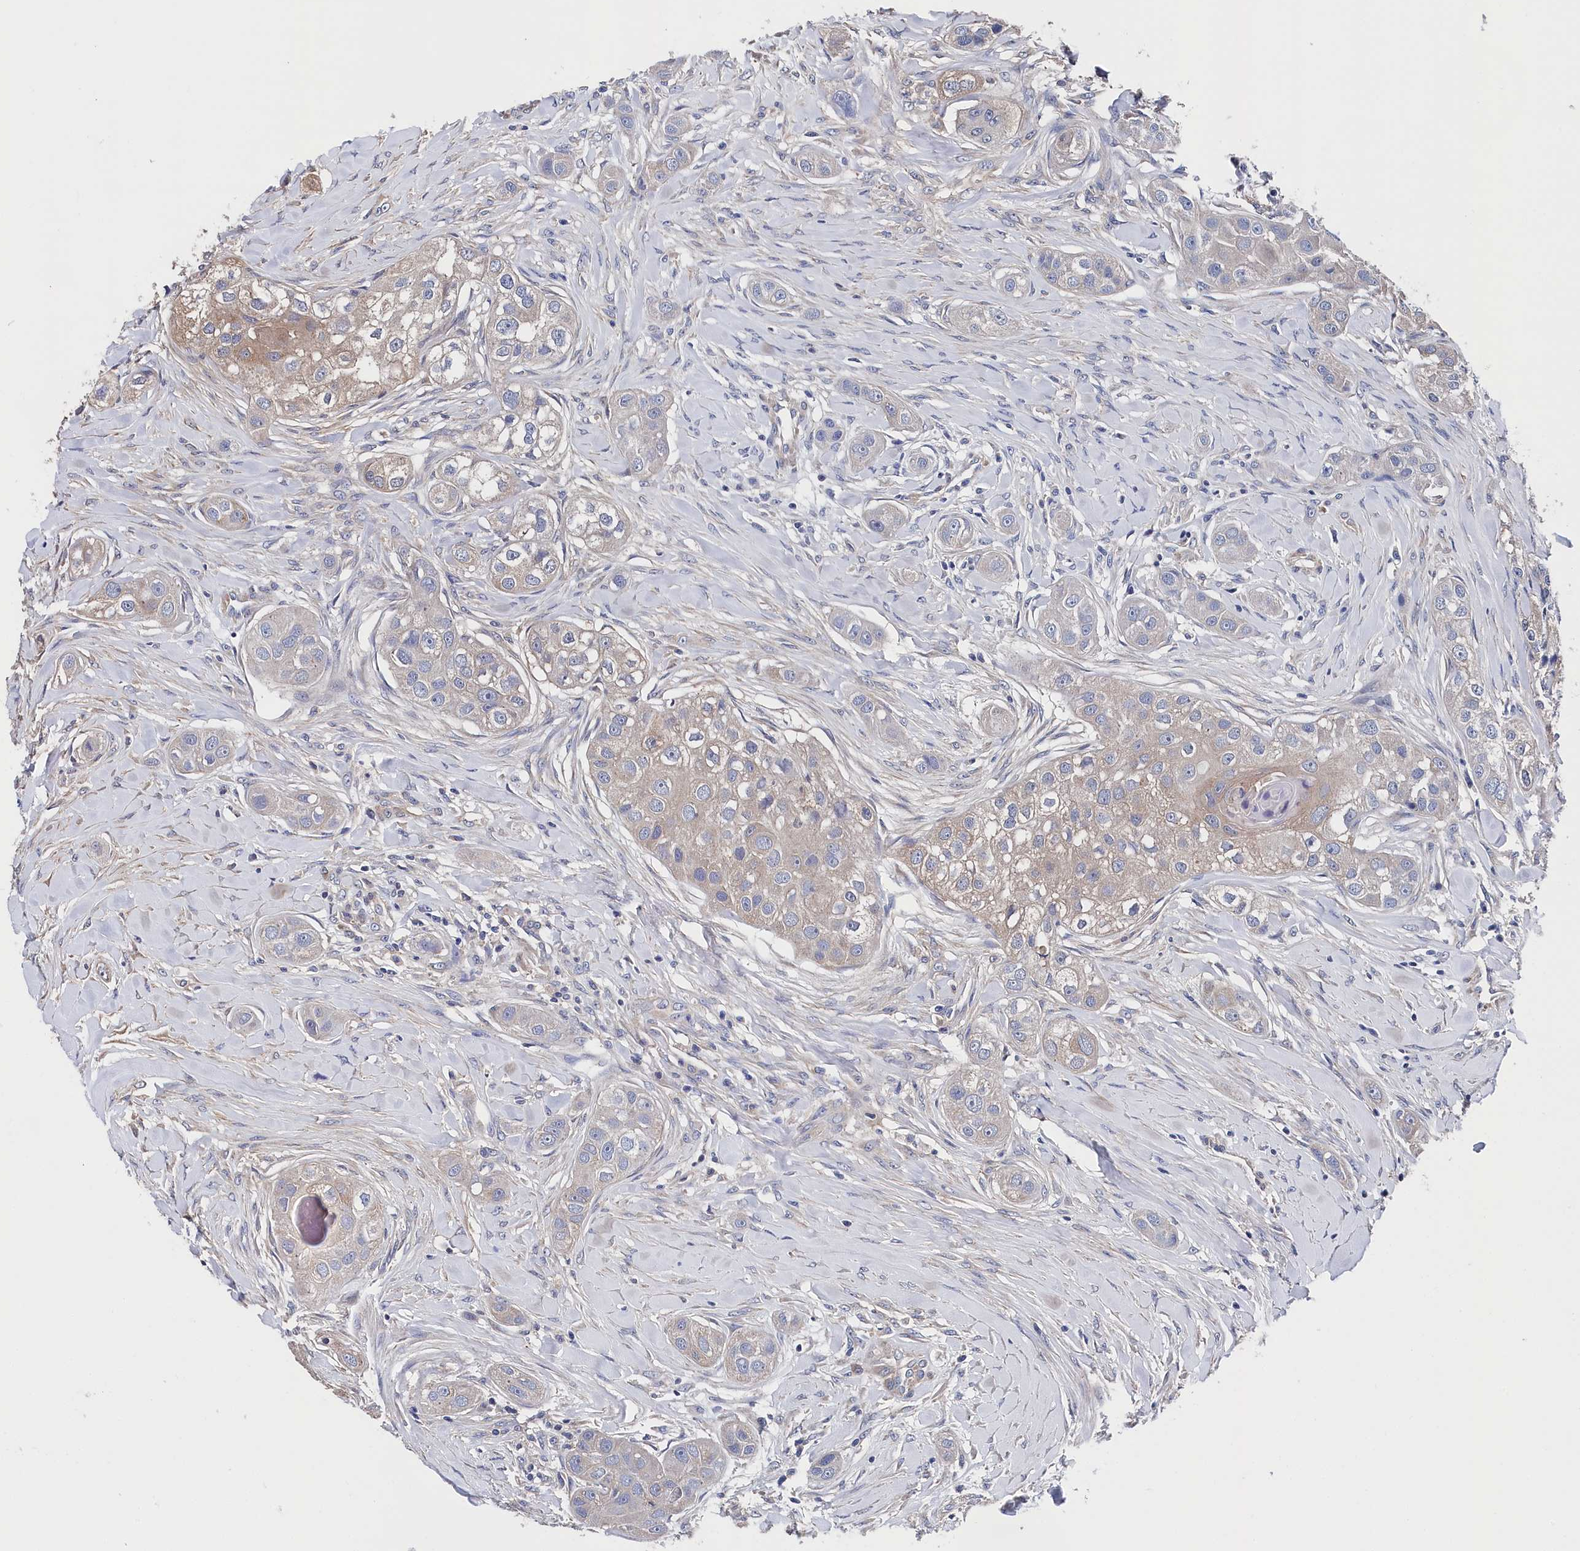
{"staining": {"intensity": "weak", "quantity": "<25%", "location": "cytoplasmic/membranous"}, "tissue": "head and neck cancer", "cell_type": "Tumor cells", "image_type": "cancer", "snomed": [{"axis": "morphology", "description": "Normal tissue, NOS"}, {"axis": "morphology", "description": "Squamous cell carcinoma, NOS"}, {"axis": "topography", "description": "Skeletal muscle"}, {"axis": "topography", "description": "Head-Neck"}], "caption": "The histopathology image reveals no staining of tumor cells in head and neck cancer (squamous cell carcinoma). (DAB IHC visualized using brightfield microscopy, high magnification).", "gene": "BHMT", "patient": {"sex": "male", "age": 51}}